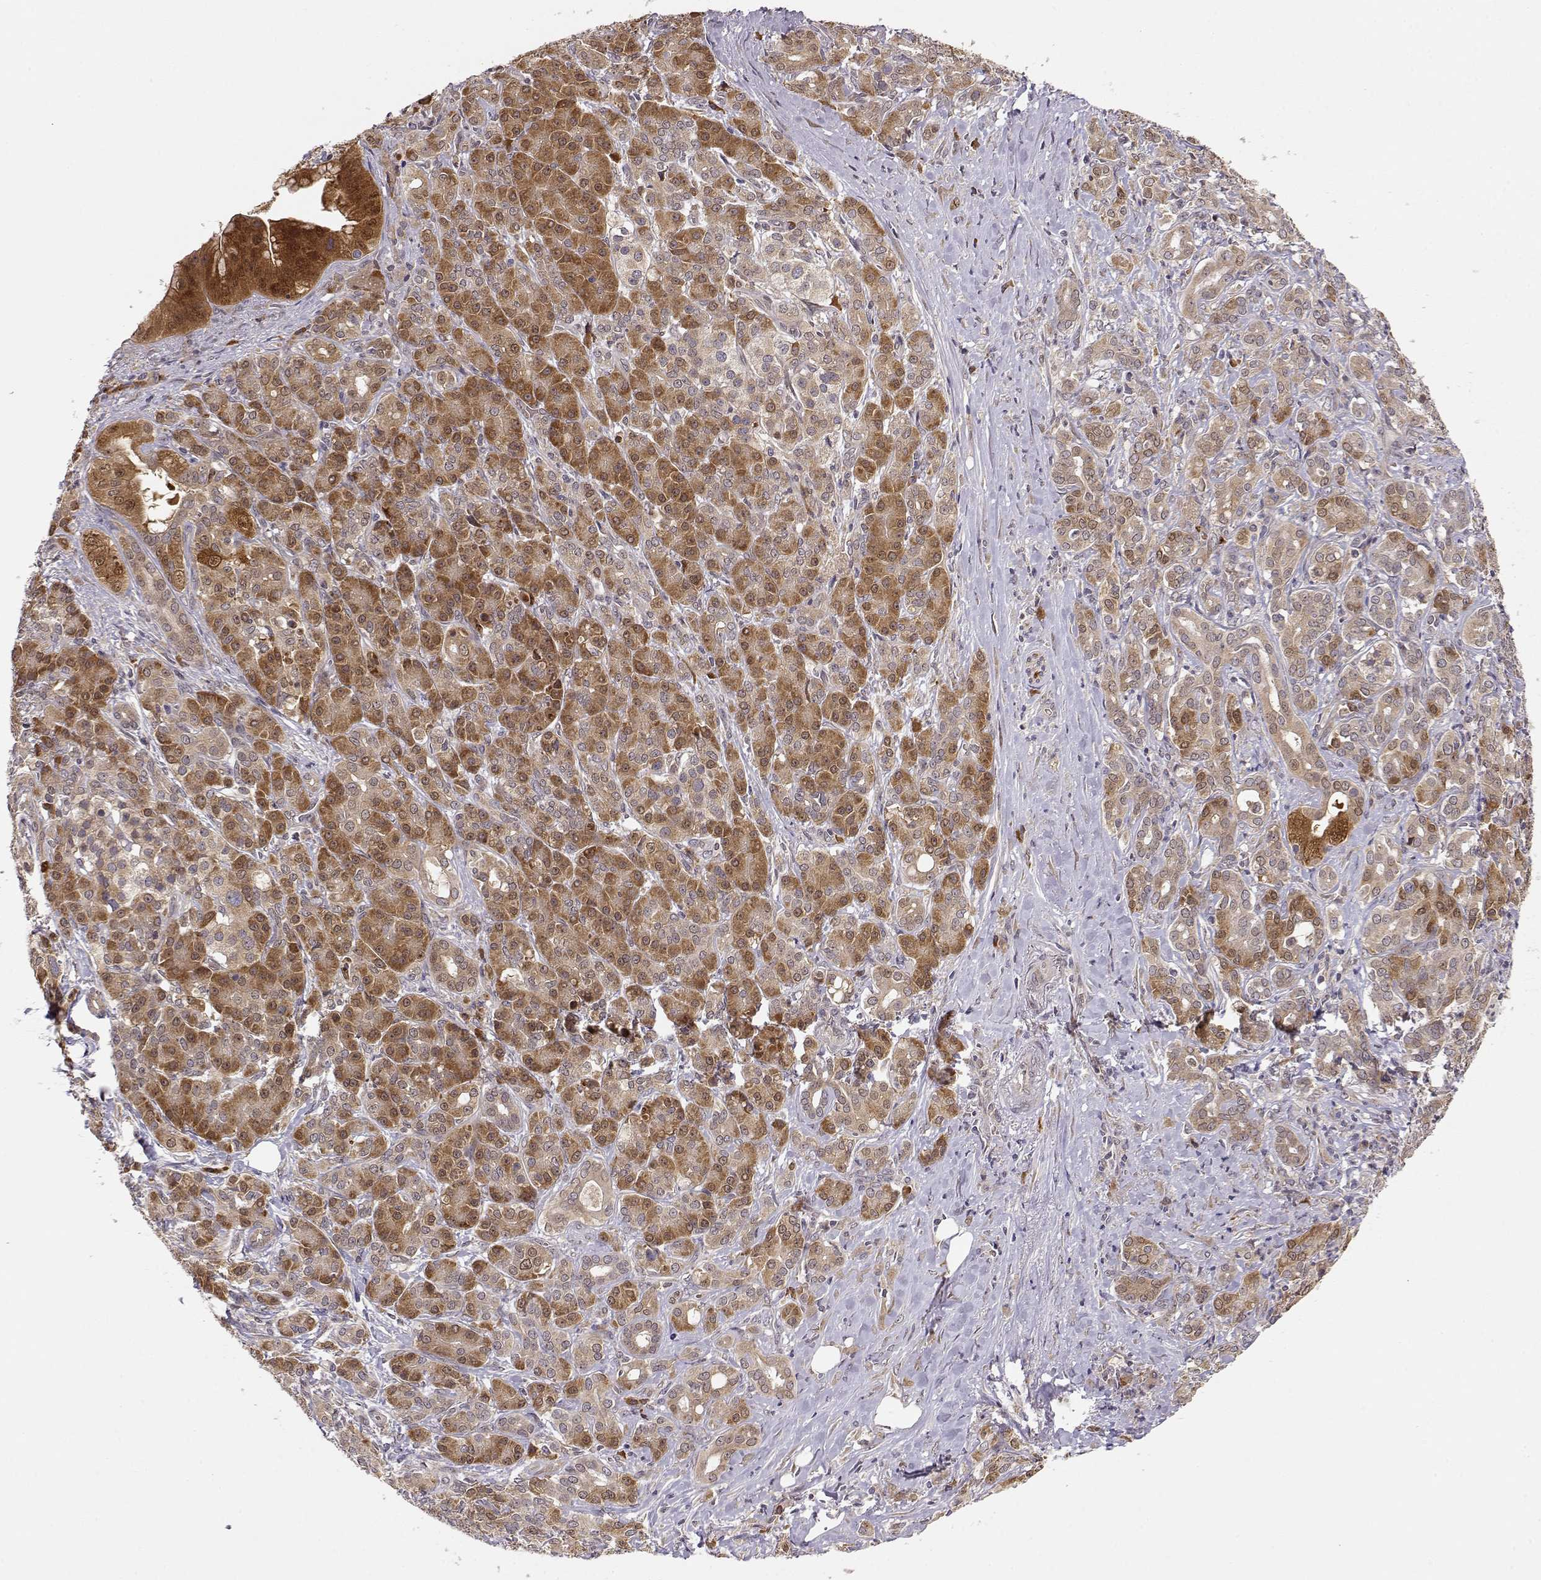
{"staining": {"intensity": "weak", "quantity": ">75%", "location": "cytoplasmic/membranous"}, "tissue": "pancreatic cancer", "cell_type": "Tumor cells", "image_type": "cancer", "snomed": [{"axis": "morphology", "description": "Normal tissue, NOS"}, {"axis": "morphology", "description": "Inflammation, NOS"}, {"axis": "morphology", "description": "Adenocarcinoma, NOS"}, {"axis": "topography", "description": "Pancreas"}], "caption": "Tumor cells exhibit low levels of weak cytoplasmic/membranous staining in approximately >75% of cells in pancreatic adenocarcinoma.", "gene": "ERGIC2", "patient": {"sex": "male", "age": 57}}